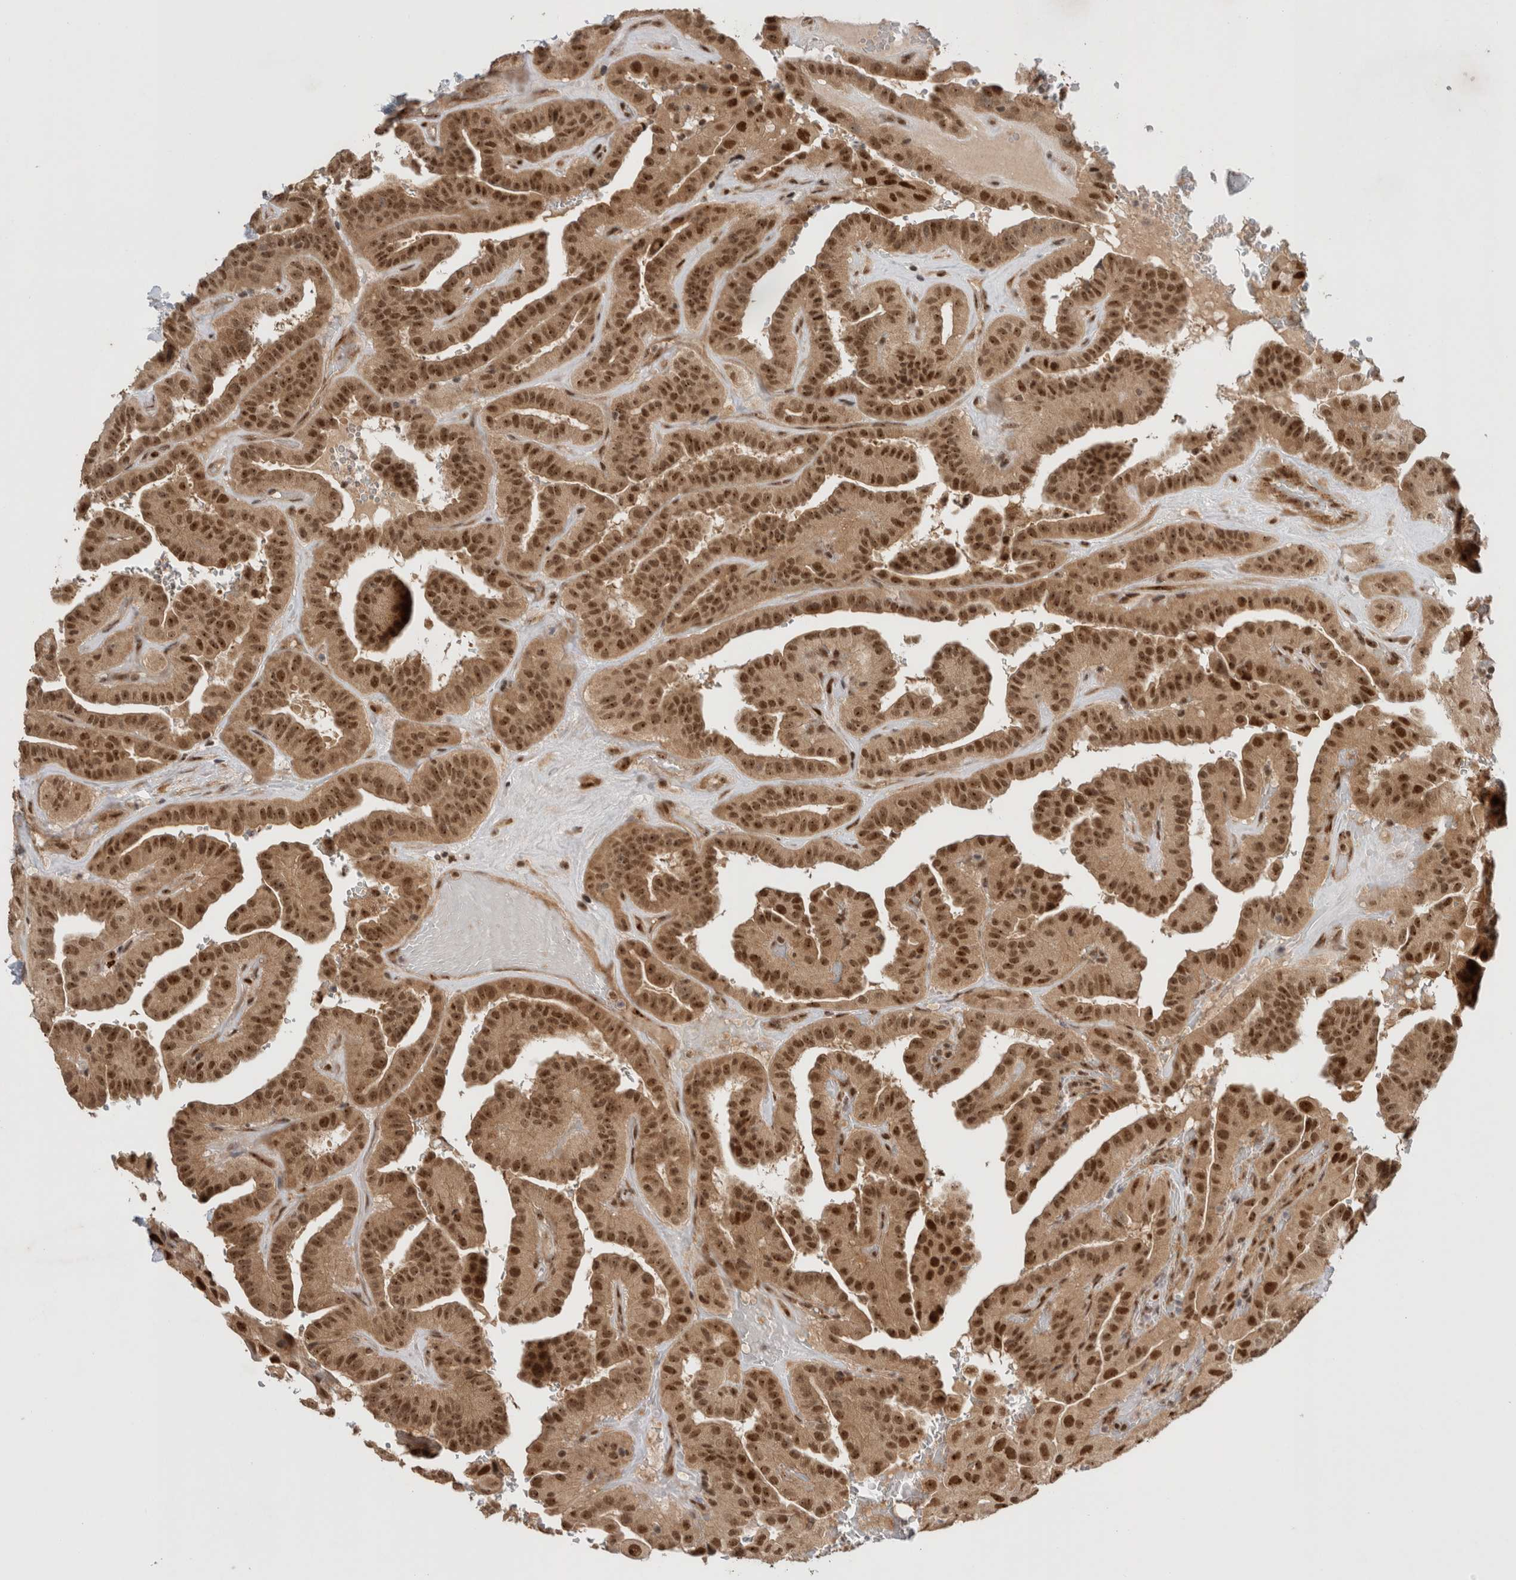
{"staining": {"intensity": "strong", "quantity": ">75%", "location": "cytoplasmic/membranous,nuclear"}, "tissue": "thyroid cancer", "cell_type": "Tumor cells", "image_type": "cancer", "snomed": [{"axis": "morphology", "description": "Papillary adenocarcinoma, NOS"}, {"axis": "topography", "description": "Thyroid gland"}], "caption": "Thyroid cancer (papillary adenocarcinoma) stained with IHC displays strong cytoplasmic/membranous and nuclear expression in approximately >75% of tumor cells.", "gene": "MPHOSPH6", "patient": {"sex": "male", "age": 77}}